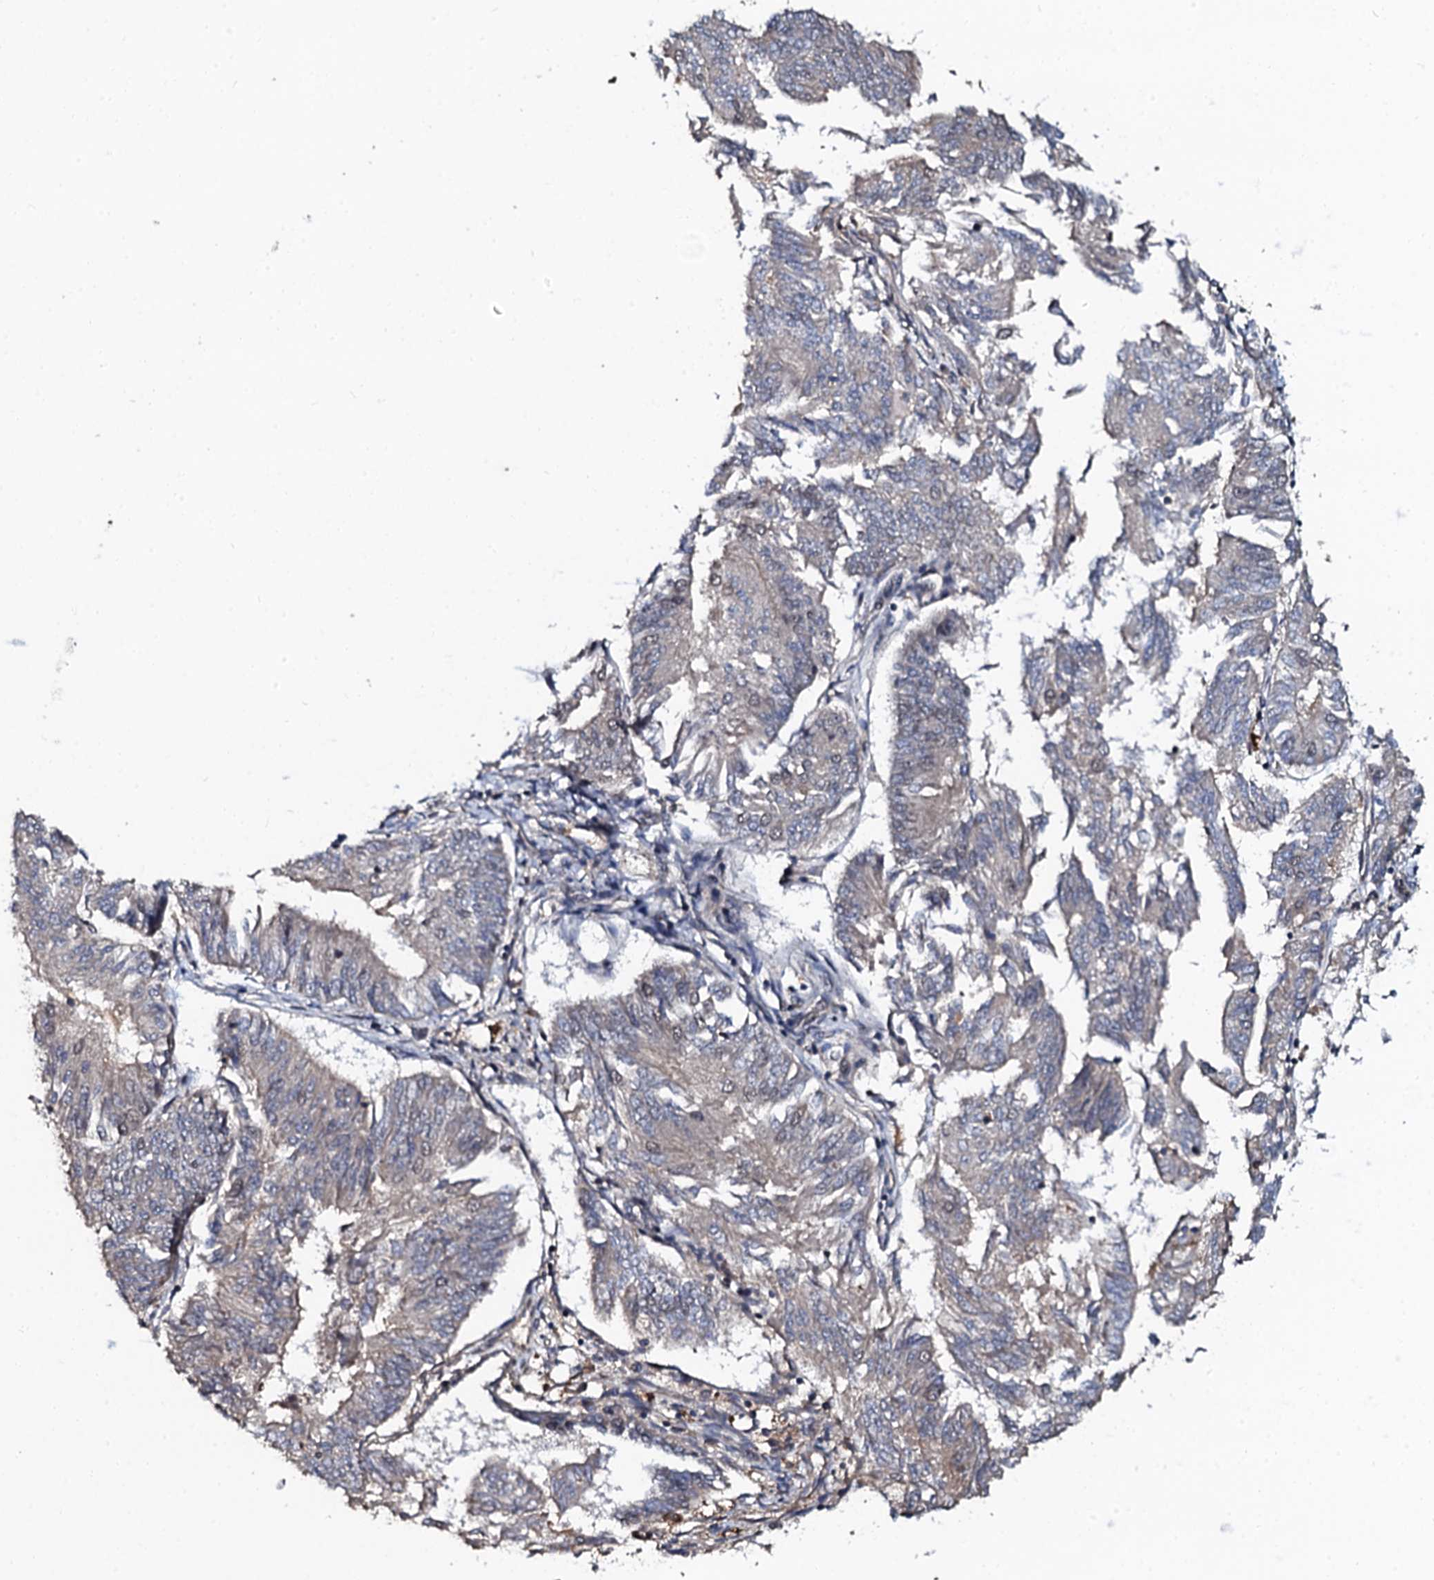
{"staining": {"intensity": "negative", "quantity": "none", "location": "none"}, "tissue": "endometrial cancer", "cell_type": "Tumor cells", "image_type": "cancer", "snomed": [{"axis": "morphology", "description": "Adenocarcinoma, NOS"}, {"axis": "topography", "description": "Endometrium"}], "caption": "The IHC micrograph has no significant staining in tumor cells of endometrial adenocarcinoma tissue.", "gene": "N4BP1", "patient": {"sex": "female", "age": 58}}